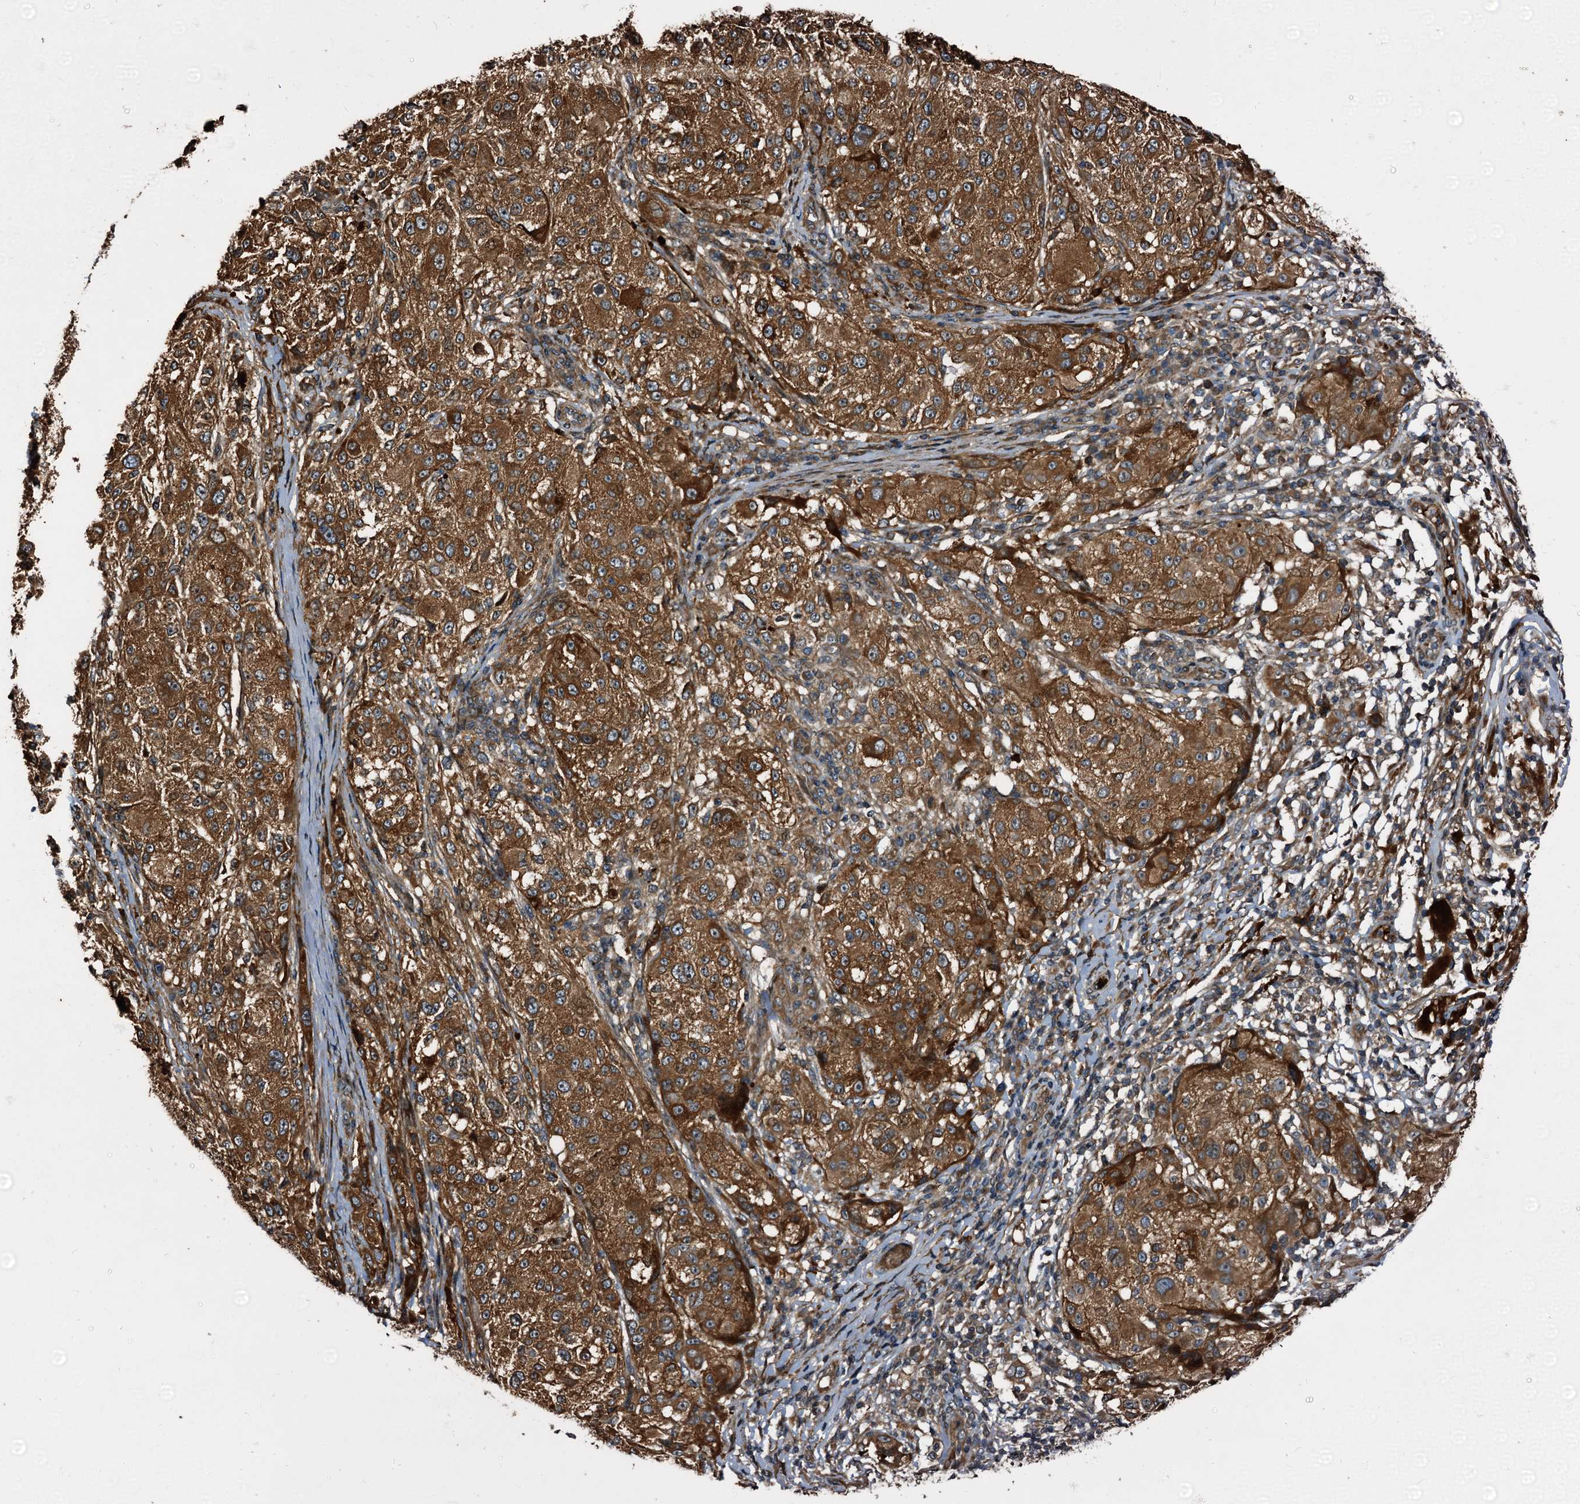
{"staining": {"intensity": "strong", "quantity": ">75%", "location": "cytoplasmic/membranous"}, "tissue": "melanoma", "cell_type": "Tumor cells", "image_type": "cancer", "snomed": [{"axis": "morphology", "description": "Necrosis, NOS"}, {"axis": "morphology", "description": "Malignant melanoma, NOS"}, {"axis": "topography", "description": "Skin"}], "caption": "Immunohistochemistry of human malignant melanoma demonstrates high levels of strong cytoplasmic/membranous positivity in about >75% of tumor cells.", "gene": "PEX5", "patient": {"sex": "female", "age": 87}}